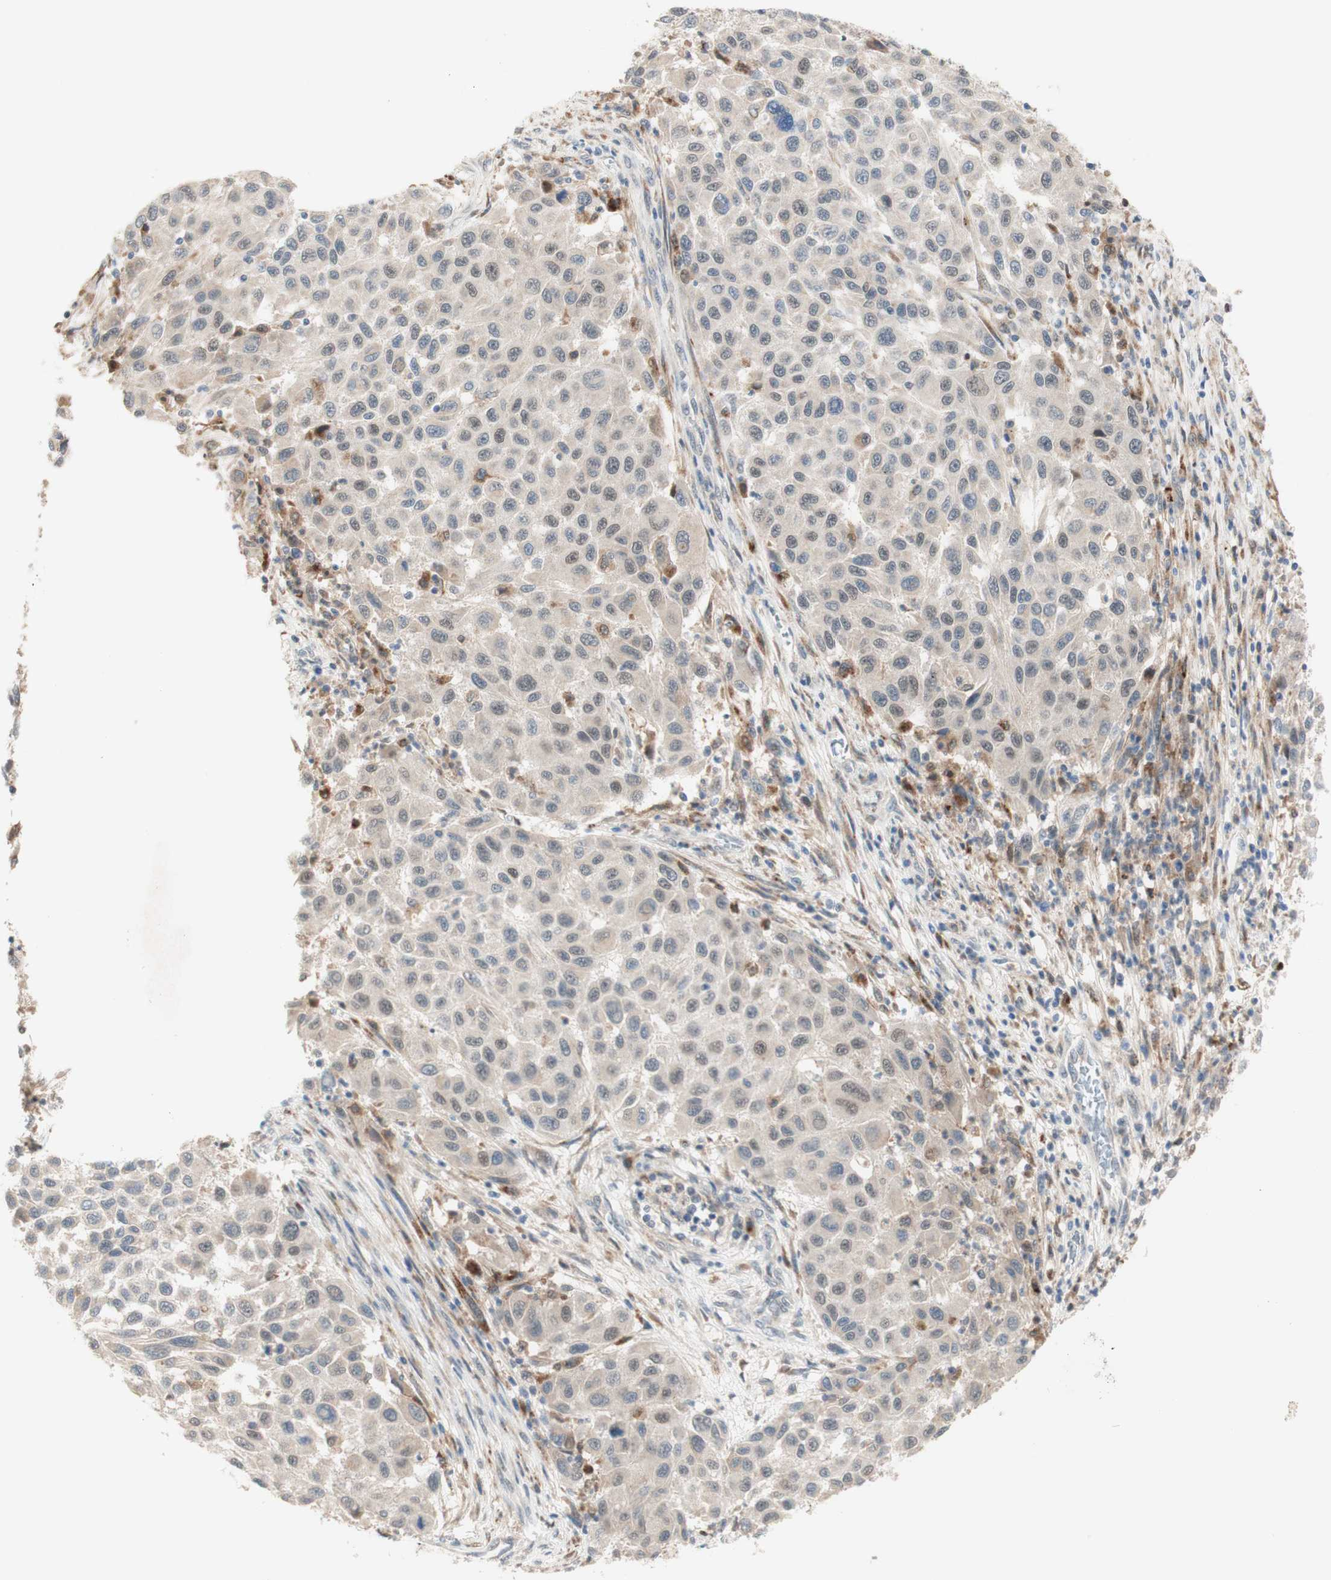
{"staining": {"intensity": "negative", "quantity": "none", "location": "none"}, "tissue": "melanoma", "cell_type": "Tumor cells", "image_type": "cancer", "snomed": [{"axis": "morphology", "description": "Malignant melanoma, Metastatic site"}, {"axis": "topography", "description": "Lymph node"}], "caption": "Immunohistochemistry (IHC) of malignant melanoma (metastatic site) demonstrates no expression in tumor cells.", "gene": "GAPT", "patient": {"sex": "male", "age": 61}}